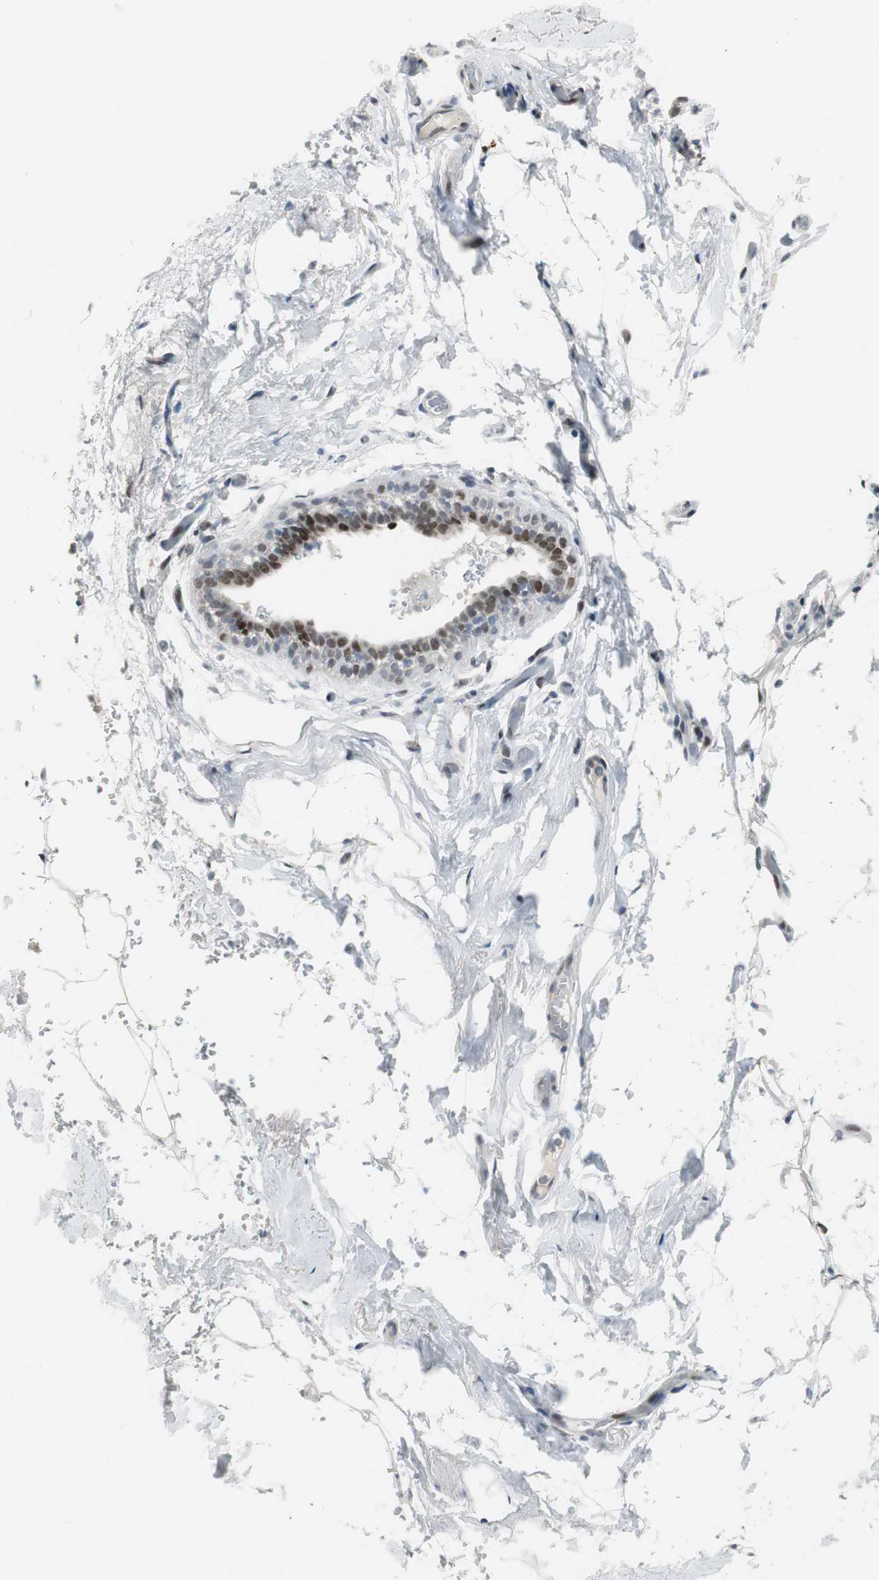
{"staining": {"intensity": "negative", "quantity": "none", "location": "none"}, "tissue": "breast", "cell_type": "Adipocytes", "image_type": "normal", "snomed": [{"axis": "morphology", "description": "Normal tissue, NOS"}, {"axis": "topography", "description": "Breast"}, {"axis": "topography", "description": "Soft tissue"}], "caption": "Breast was stained to show a protein in brown. There is no significant staining in adipocytes. The staining was performed using DAB to visualize the protein expression in brown, while the nuclei were stained in blue with hematoxylin (Magnification: 20x).", "gene": "AJUBA", "patient": {"sex": "female", "age": 75}}